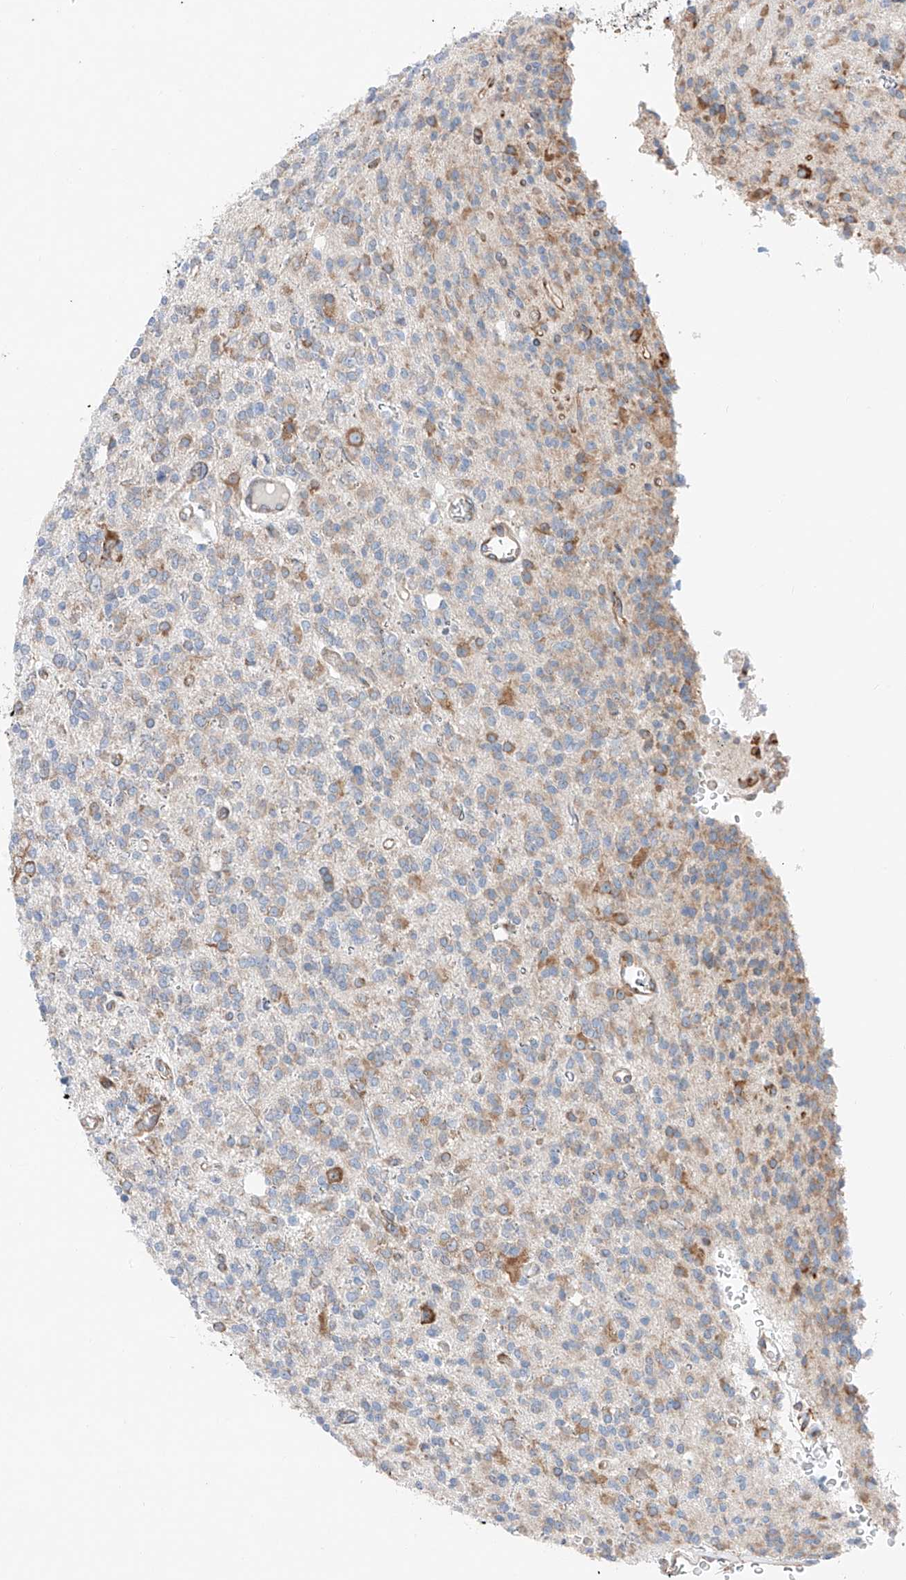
{"staining": {"intensity": "weak", "quantity": "25%-75%", "location": "cytoplasmic/membranous"}, "tissue": "glioma", "cell_type": "Tumor cells", "image_type": "cancer", "snomed": [{"axis": "morphology", "description": "Glioma, malignant, High grade"}, {"axis": "topography", "description": "Brain"}], "caption": "Malignant high-grade glioma stained with immunohistochemistry (IHC) reveals weak cytoplasmic/membranous staining in about 25%-75% of tumor cells.", "gene": "CRELD1", "patient": {"sex": "male", "age": 34}}